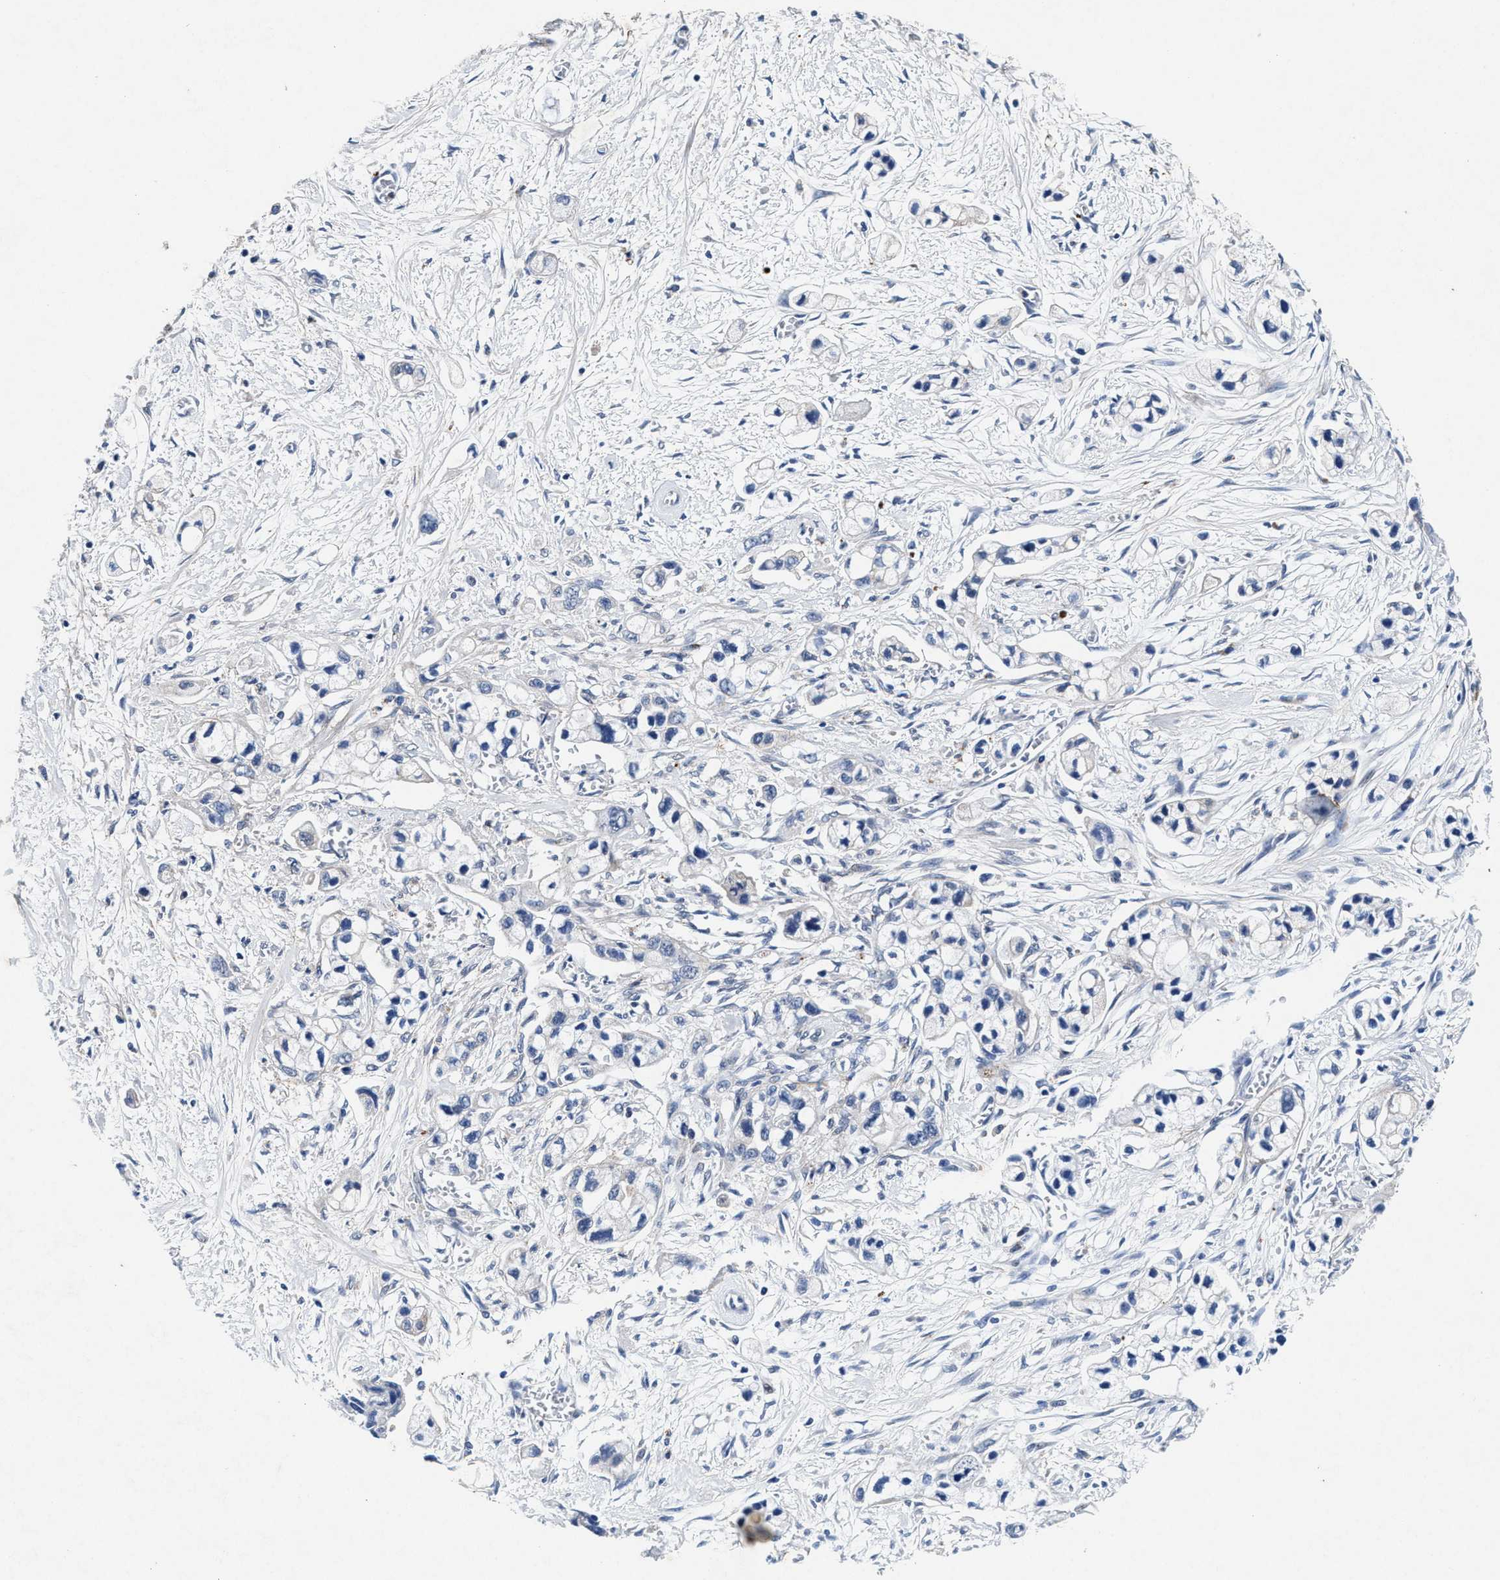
{"staining": {"intensity": "negative", "quantity": "none", "location": "none"}, "tissue": "pancreatic cancer", "cell_type": "Tumor cells", "image_type": "cancer", "snomed": [{"axis": "morphology", "description": "Adenocarcinoma, NOS"}, {"axis": "topography", "description": "Pancreas"}], "caption": "Tumor cells are negative for protein expression in human adenocarcinoma (pancreatic).", "gene": "SLC8A1", "patient": {"sex": "male", "age": 74}}